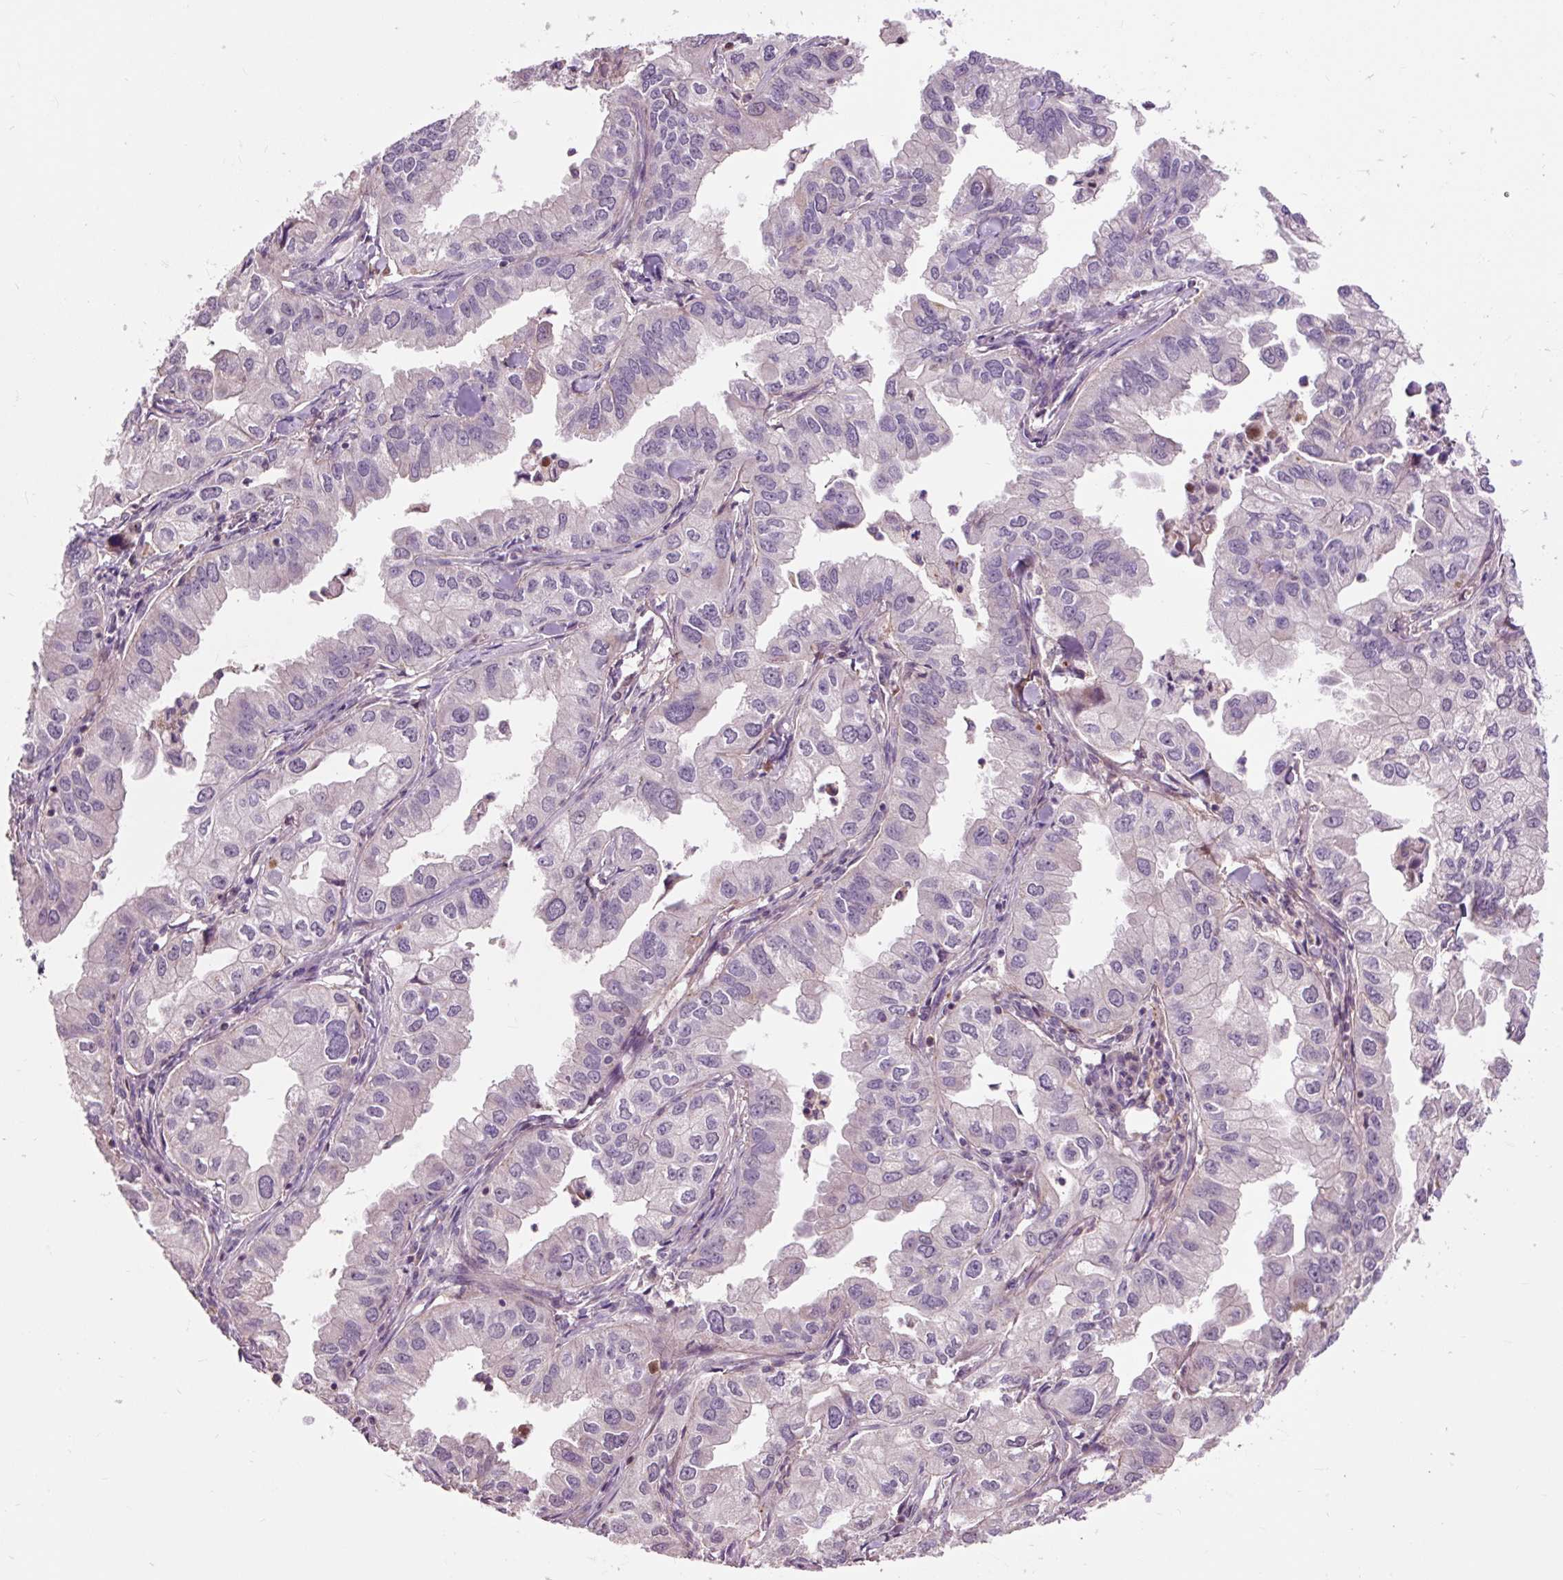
{"staining": {"intensity": "negative", "quantity": "none", "location": "none"}, "tissue": "lung cancer", "cell_type": "Tumor cells", "image_type": "cancer", "snomed": [{"axis": "morphology", "description": "Adenocarcinoma, NOS"}, {"axis": "topography", "description": "Lung"}], "caption": "The micrograph demonstrates no staining of tumor cells in lung adenocarcinoma.", "gene": "PRIMPOL", "patient": {"sex": "male", "age": 48}}